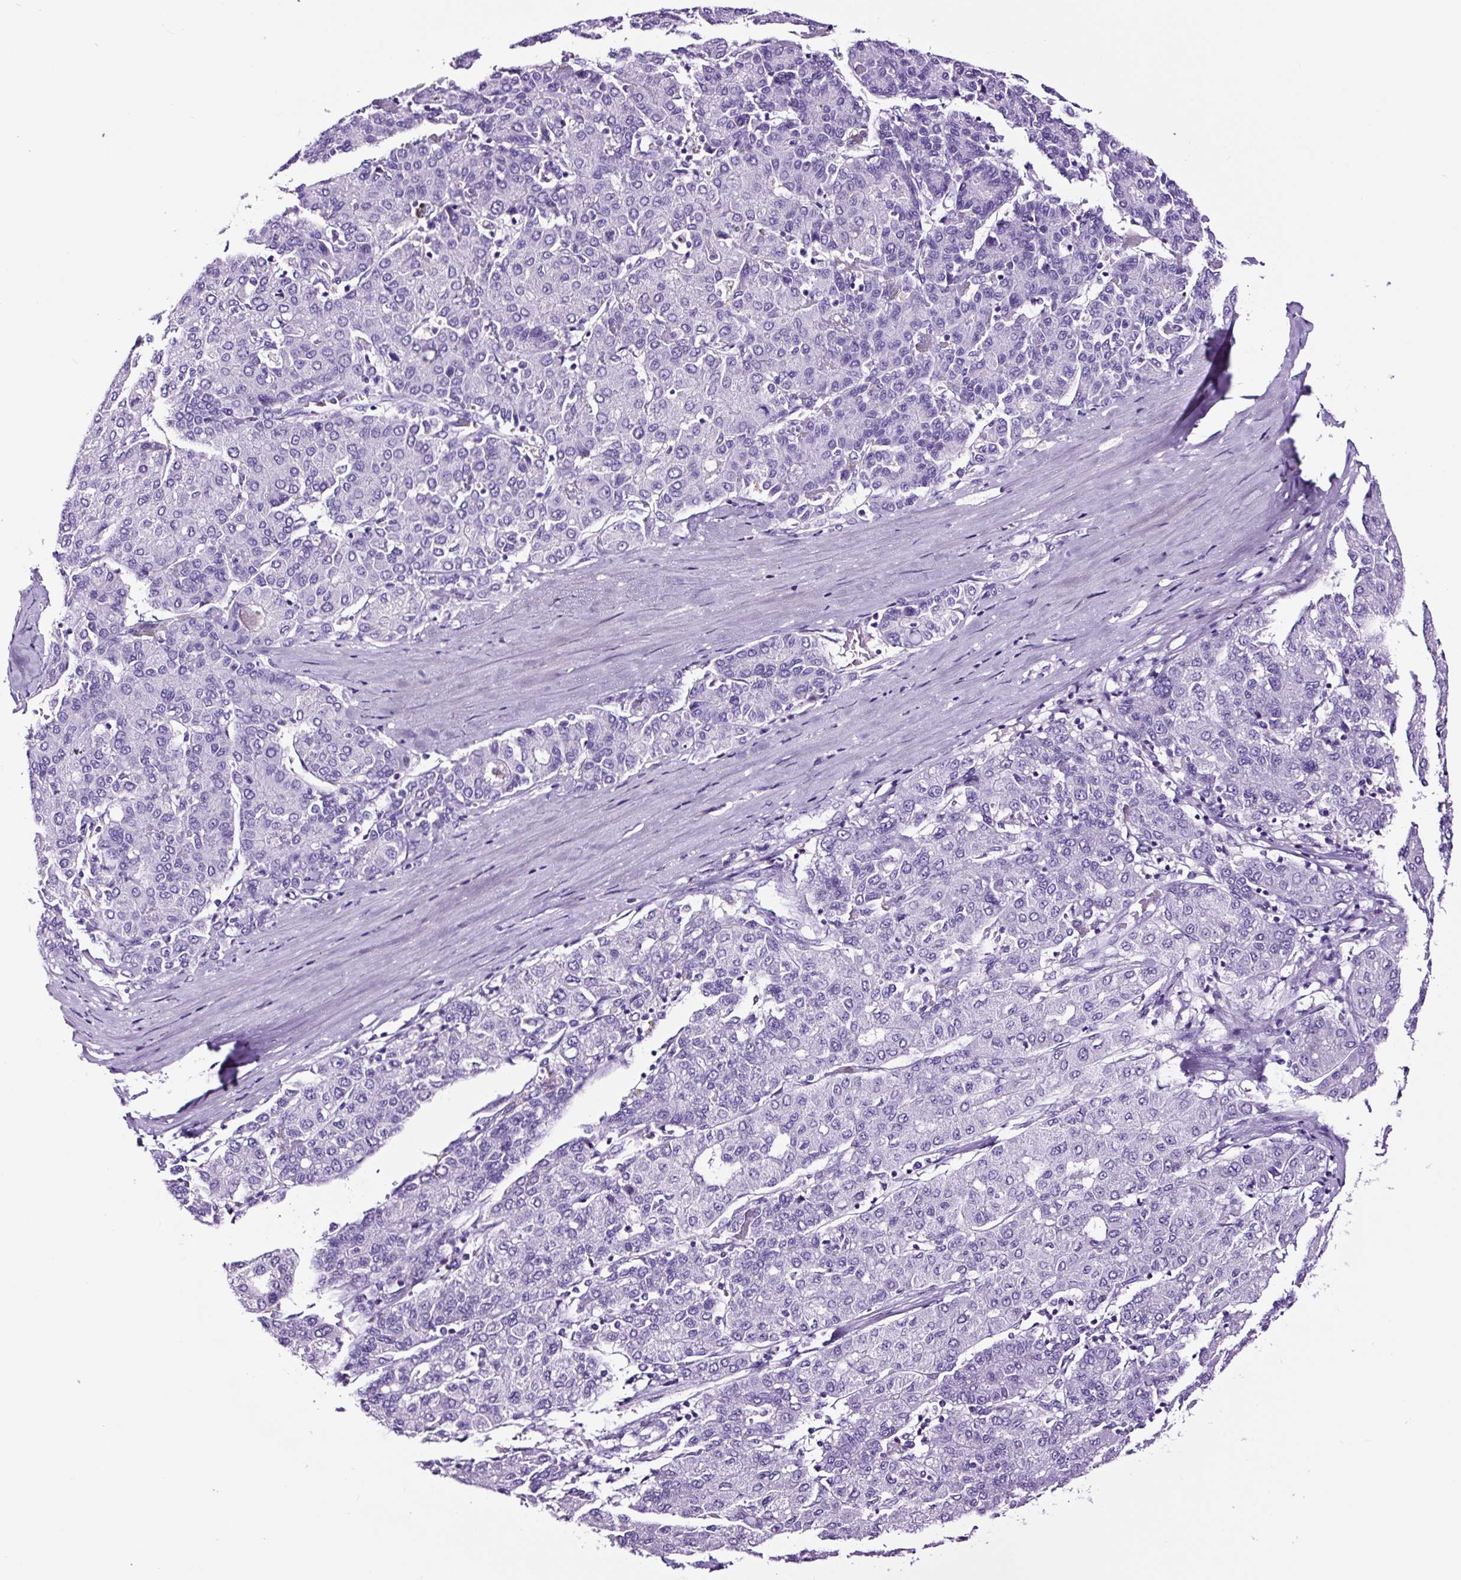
{"staining": {"intensity": "negative", "quantity": "none", "location": "none"}, "tissue": "liver cancer", "cell_type": "Tumor cells", "image_type": "cancer", "snomed": [{"axis": "morphology", "description": "Carcinoma, Hepatocellular, NOS"}, {"axis": "topography", "description": "Liver"}], "caption": "High magnification brightfield microscopy of liver hepatocellular carcinoma stained with DAB (brown) and counterstained with hematoxylin (blue): tumor cells show no significant expression.", "gene": "FBXL7", "patient": {"sex": "male", "age": 65}}